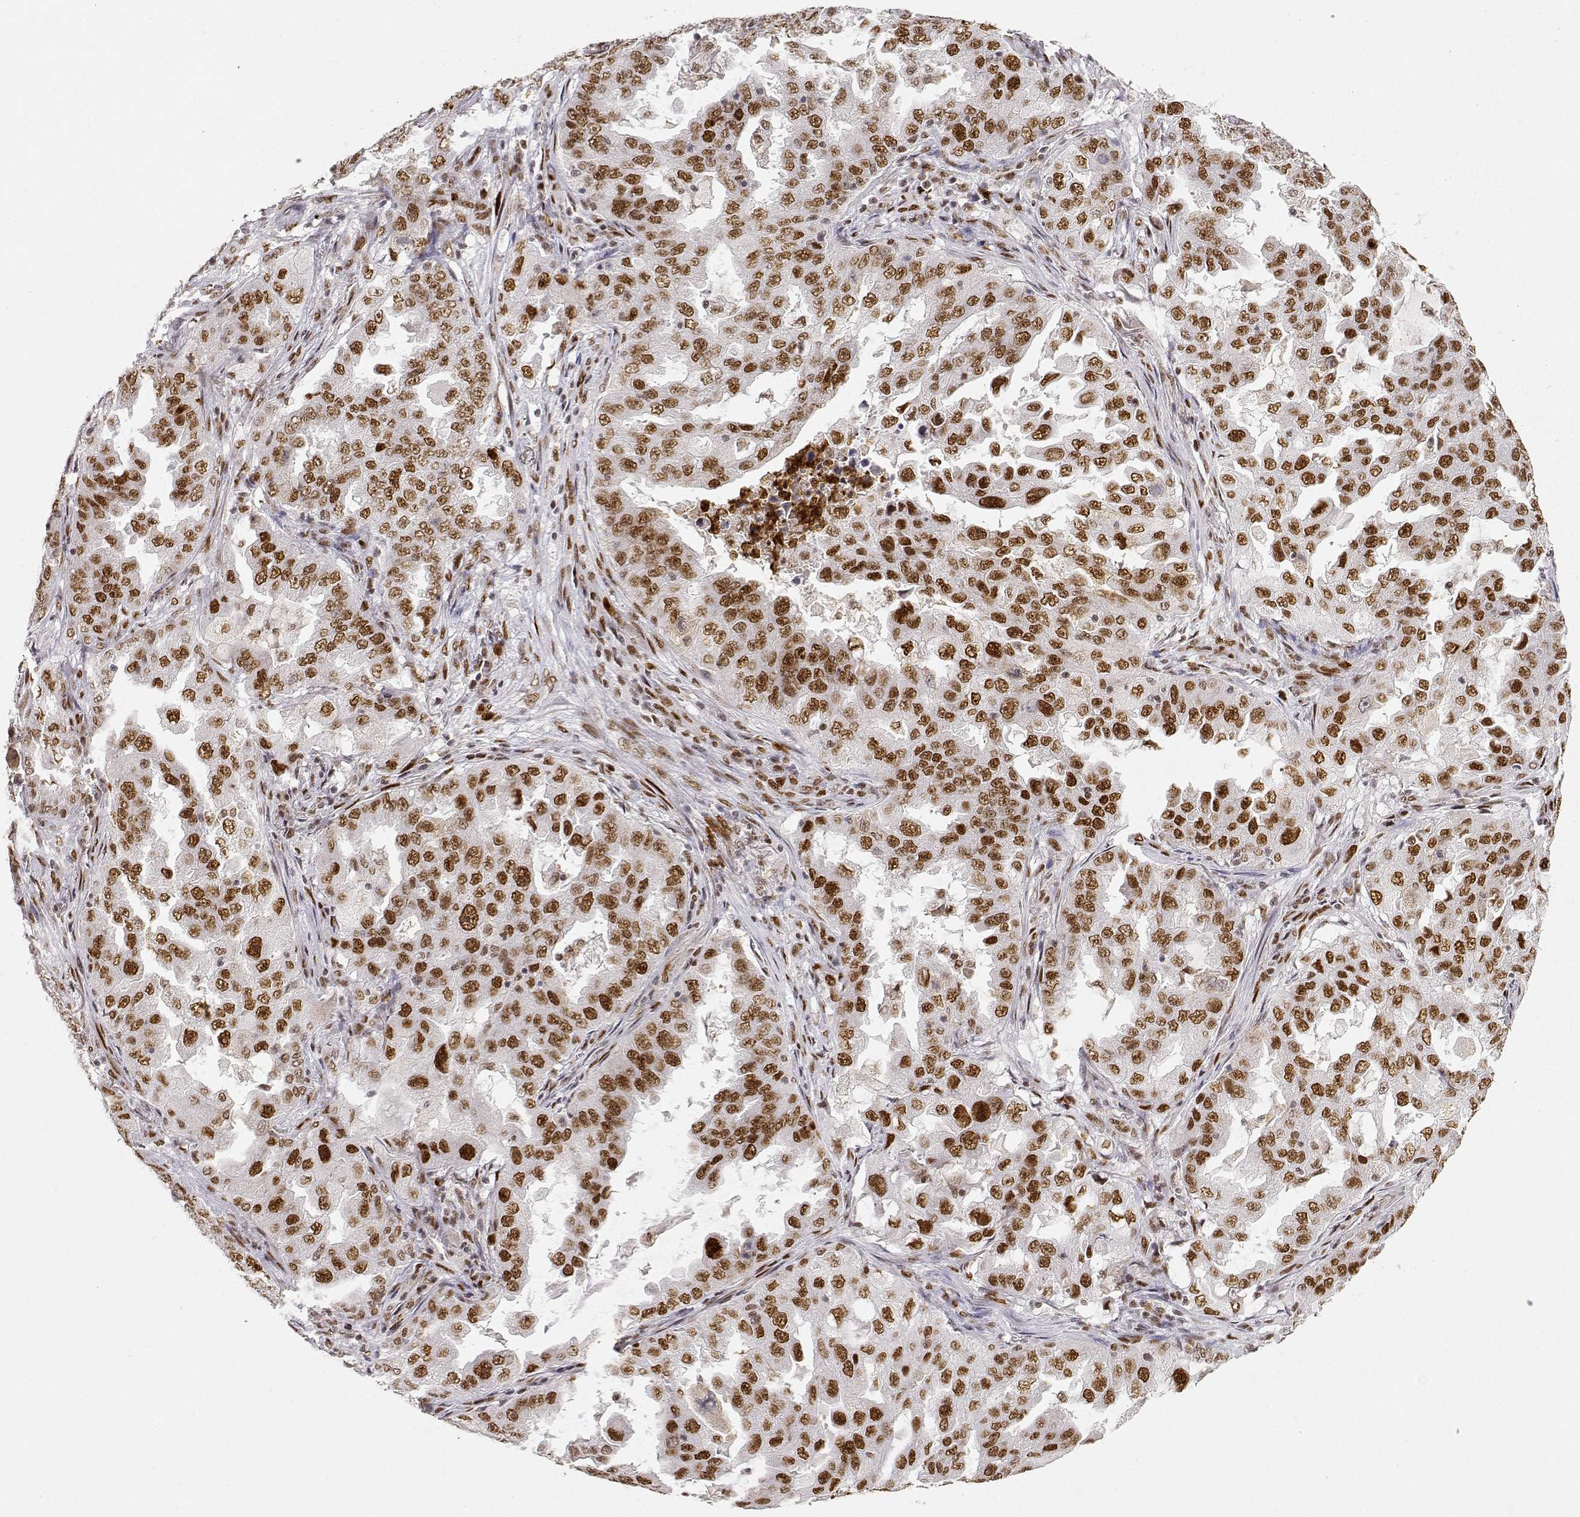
{"staining": {"intensity": "moderate", "quantity": ">75%", "location": "nuclear"}, "tissue": "lung cancer", "cell_type": "Tumor cells", "image_type": "cancer", "snomed": [{"axis": "morphology", "description": "Adenocarcinoma, NOS"}, {"axis": "topography", "description": "Lung"}], "caption": "Protein analysis of adenocarcinoma (lung) tissue reveals moderate nuclear staining in about >75% of tumor cells.", "gene": "RSF1", "patient": {"sex": "female", "age": 61}}